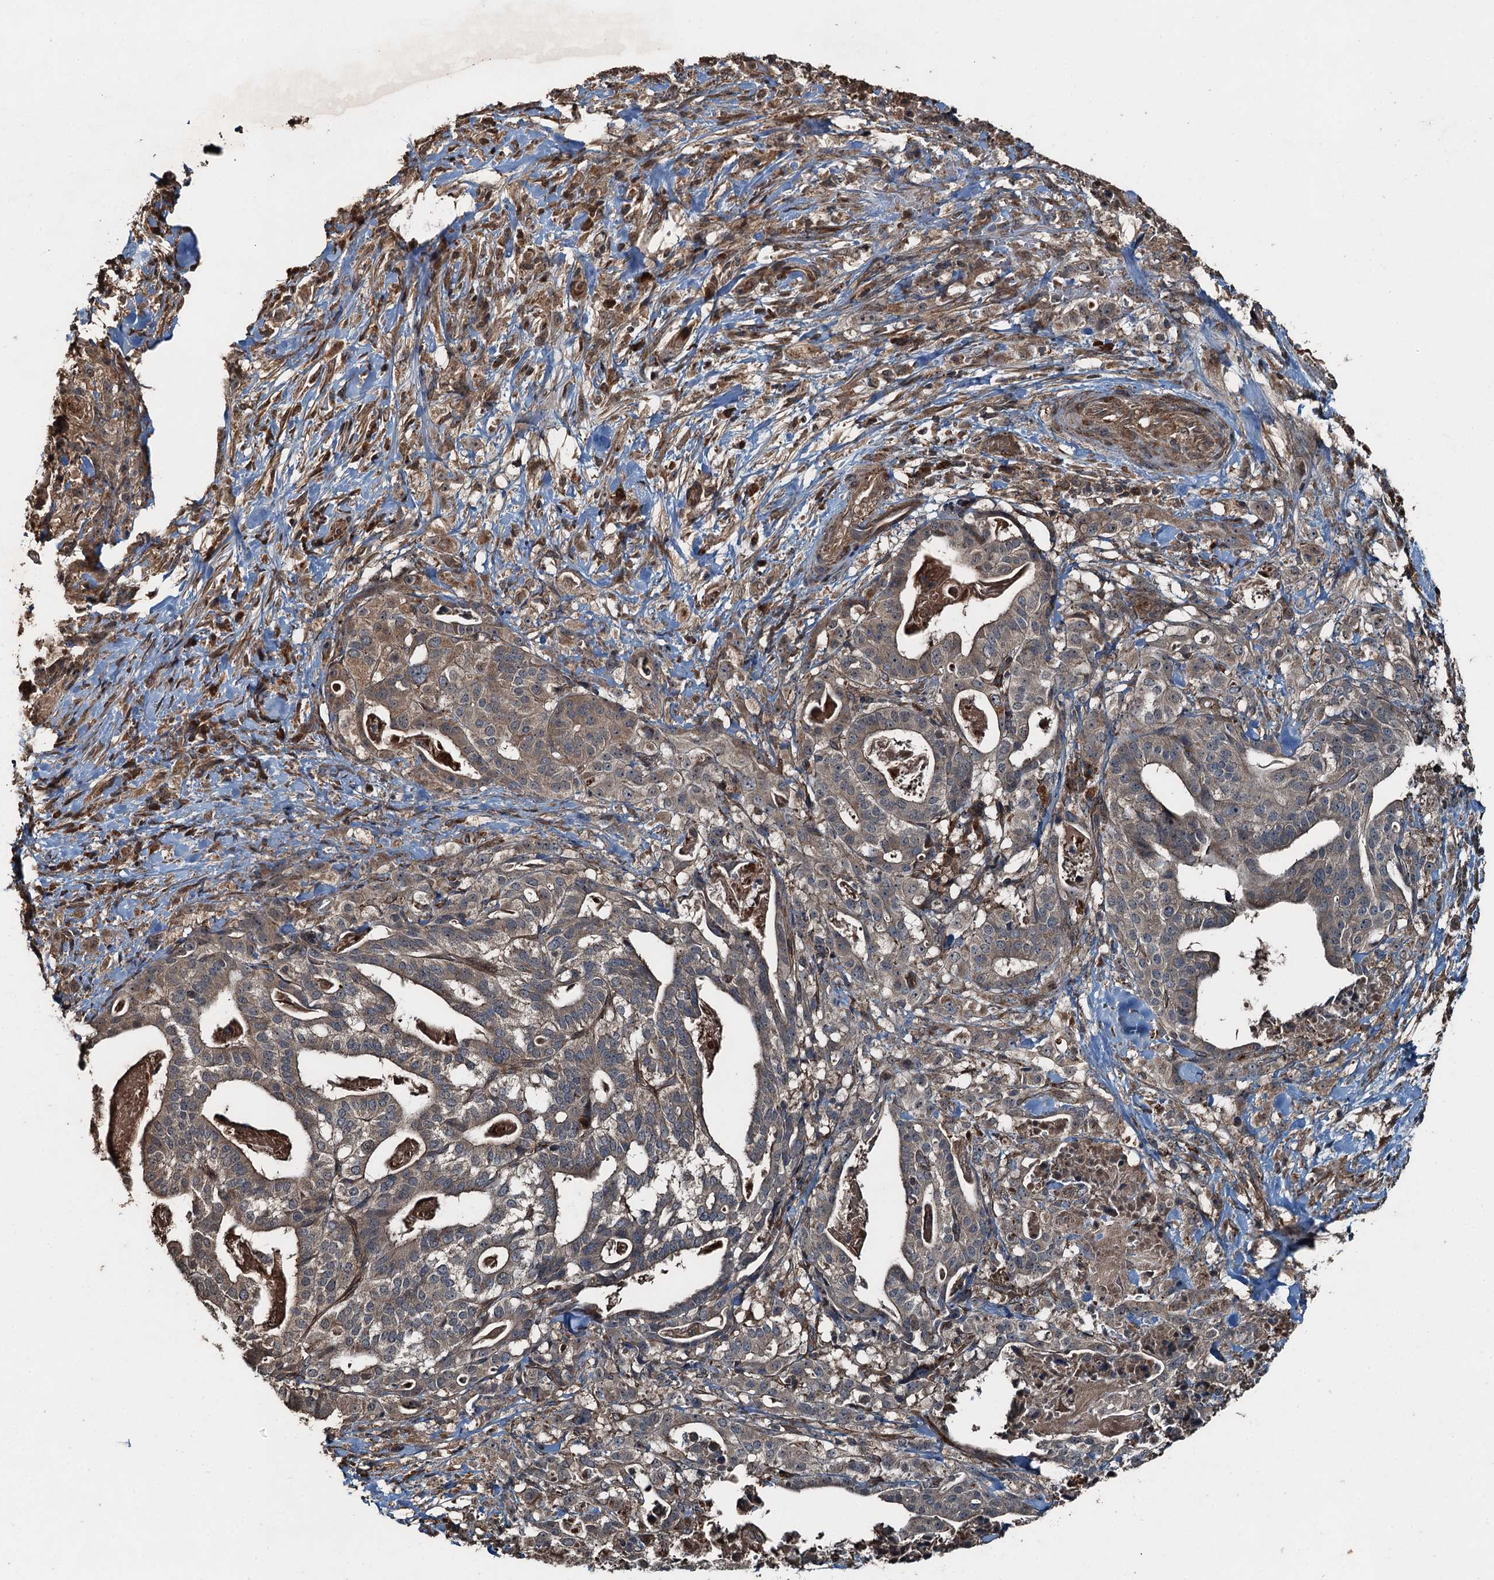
{"staining": {"intensity": "weak", "quantity": ">75%", "location": "cytoplasmic/membranous"}, "tissue": "stomach cancer", "cell_type": "Tumor cells", "image_type": "cancer", "snomed": [{"axis": "morphology", "description": "Adenocarcinoma, NOS"}, {"axis": "topography", "description": "Stomach"}], "caption": "Tumor cells display weak cytoplasmic/membranous positivity in approximately >75% of cells in stomach adenocarcinoma. (DAB (3,3'-diaminobenzidine) IHC with brightfield microscopy, high magnification).", "gene": "TCTN1", "patient": {"sex": "male", "age": 48}}